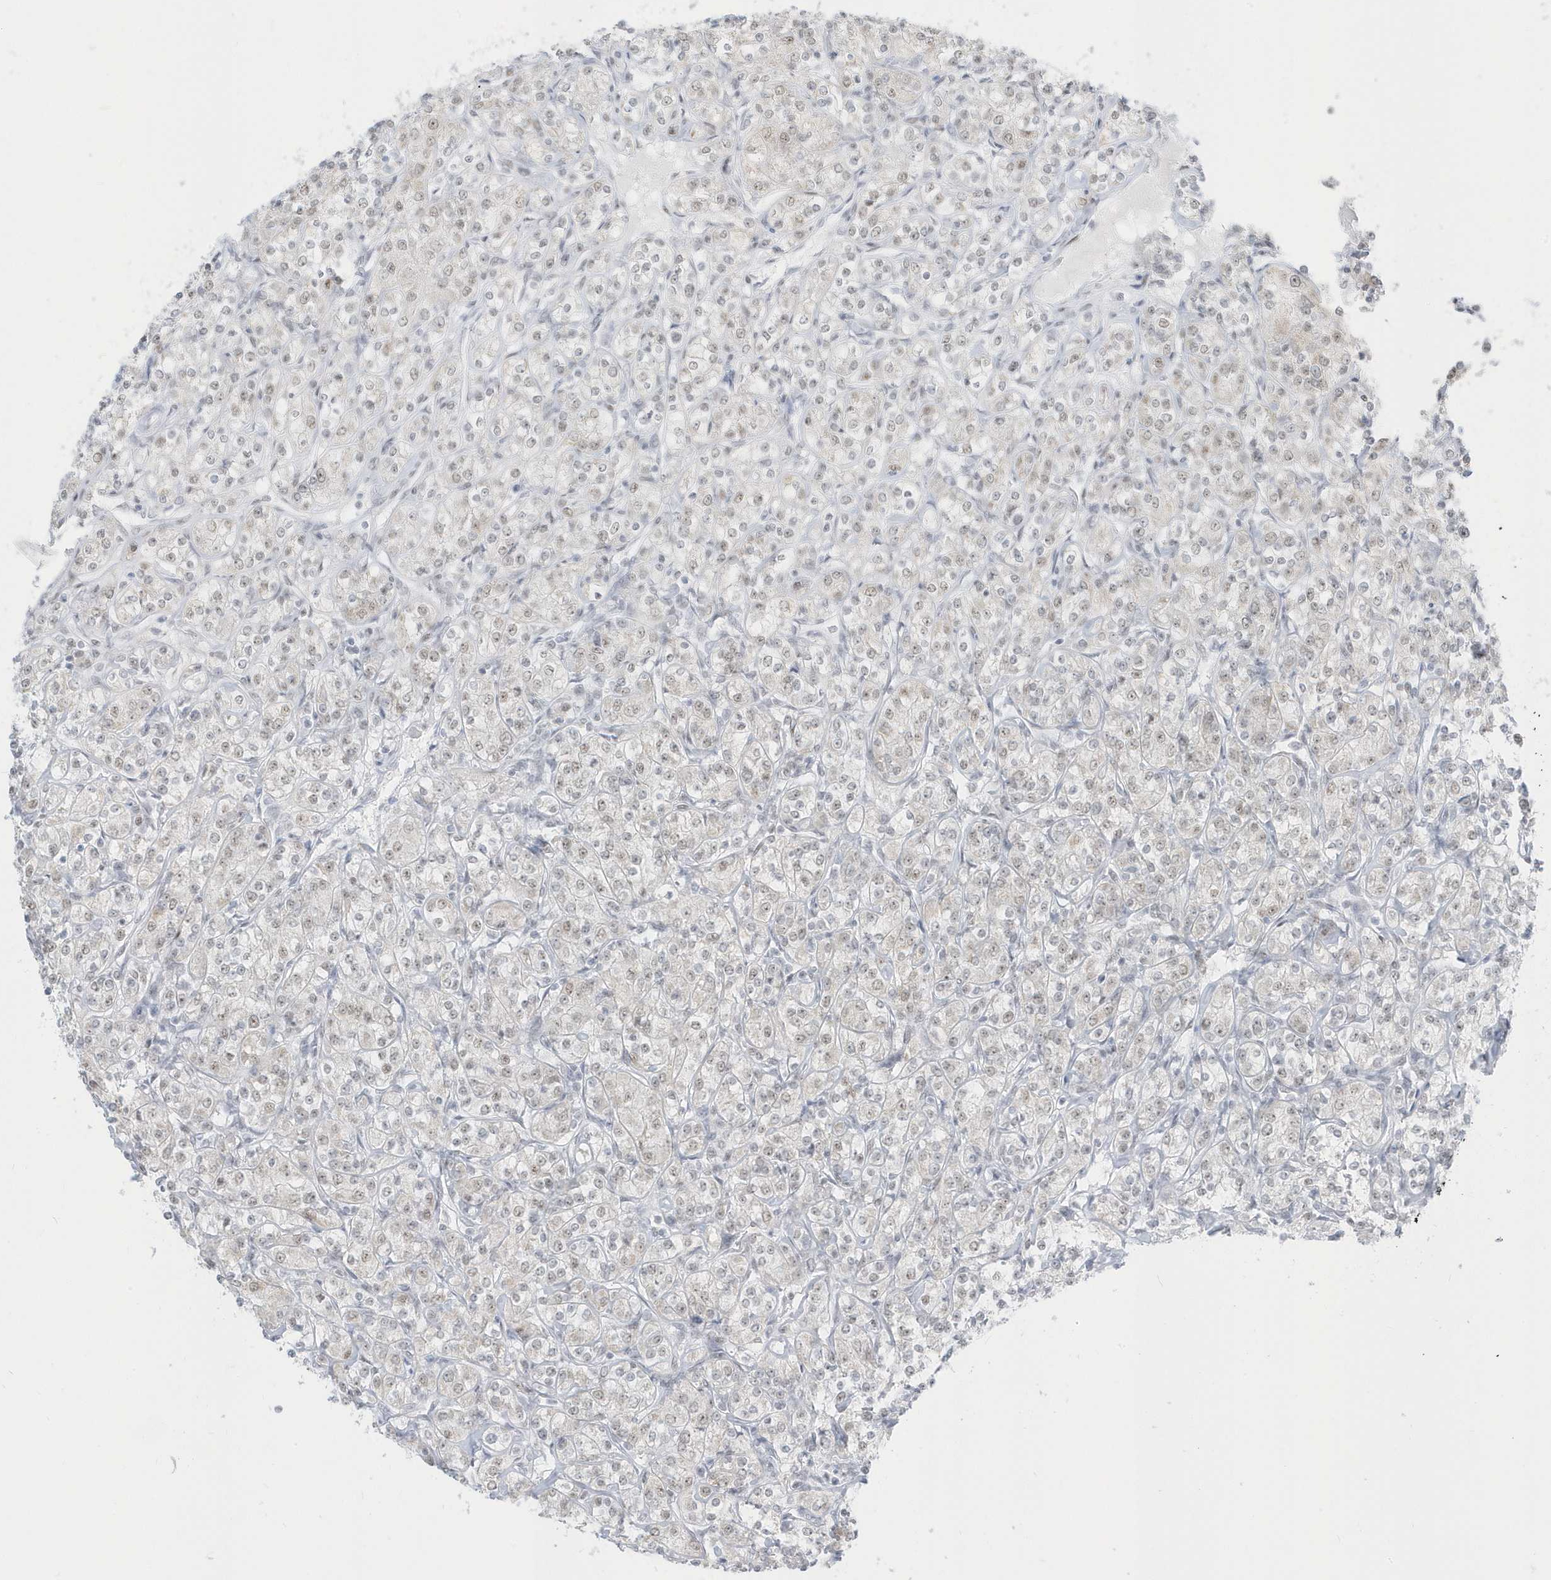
{"staining": {"intensity": "weak", "quantity": ">75%", "location": "nuclear"}, "tissue": "renal cancer", "cell_type": "Tumor cells", "image_type": "cancer", "snomed": [{"axis": "morphology", "description": "Adenocarcinoma, NOS"}, {"axis": "topography", "description": "Kidney"}], "caption": "Immunohistochemical staining of human adenocarcinoma (renal) reveals low levels of weak nuclear protein expression in about >75% of tumor cells.", "gene": "PLEKHN1", "patient": {"sex": "male", "age": 77}}